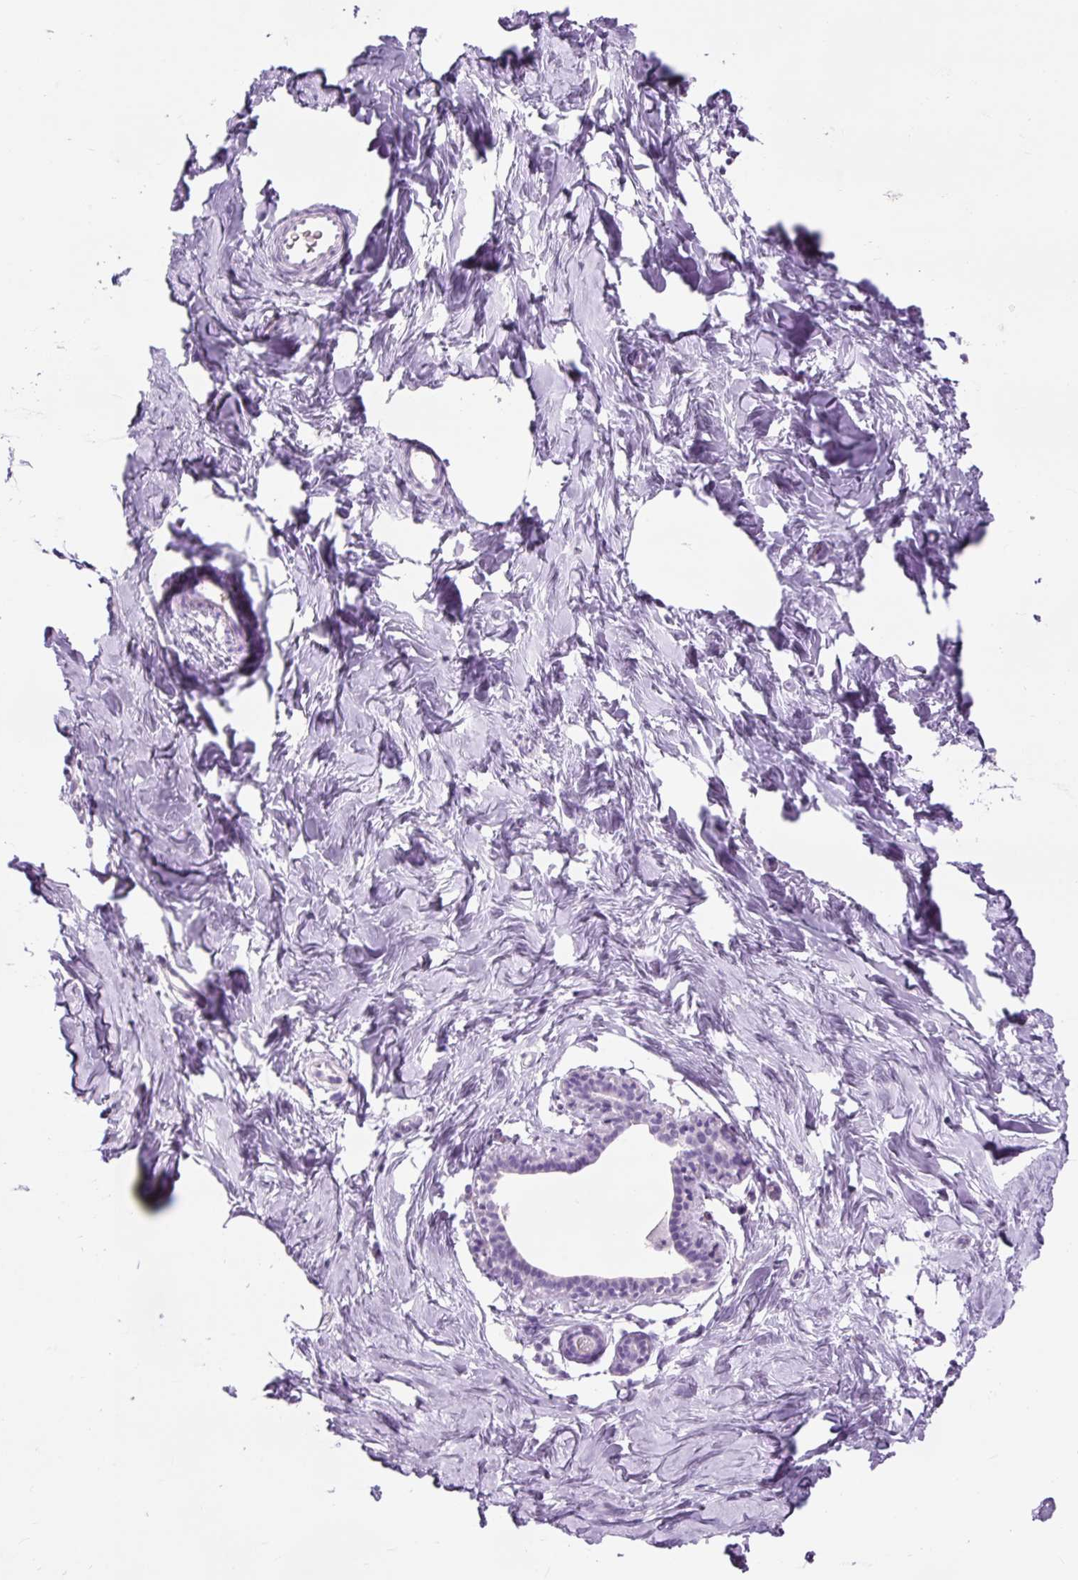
{"staining": {"intensity": "negative", "quantity": "none", "location": "none"}, "tissue": "breast", "cell_type": "Adipocytes", "image_type": "normal", "snomed": [{"axis": "morphology", "description": "Normal tissue, NOS"}, {"axis": "topography", "description": "Breast"}], "caption": "Breast was stained to show a protein in brown. There is no significant staining in adipocytes. (DAB immunohistochemistry with hematoxylin counter stain).", "gene": "OR10A7", "patient": {"sex": "female", "age": 23}}